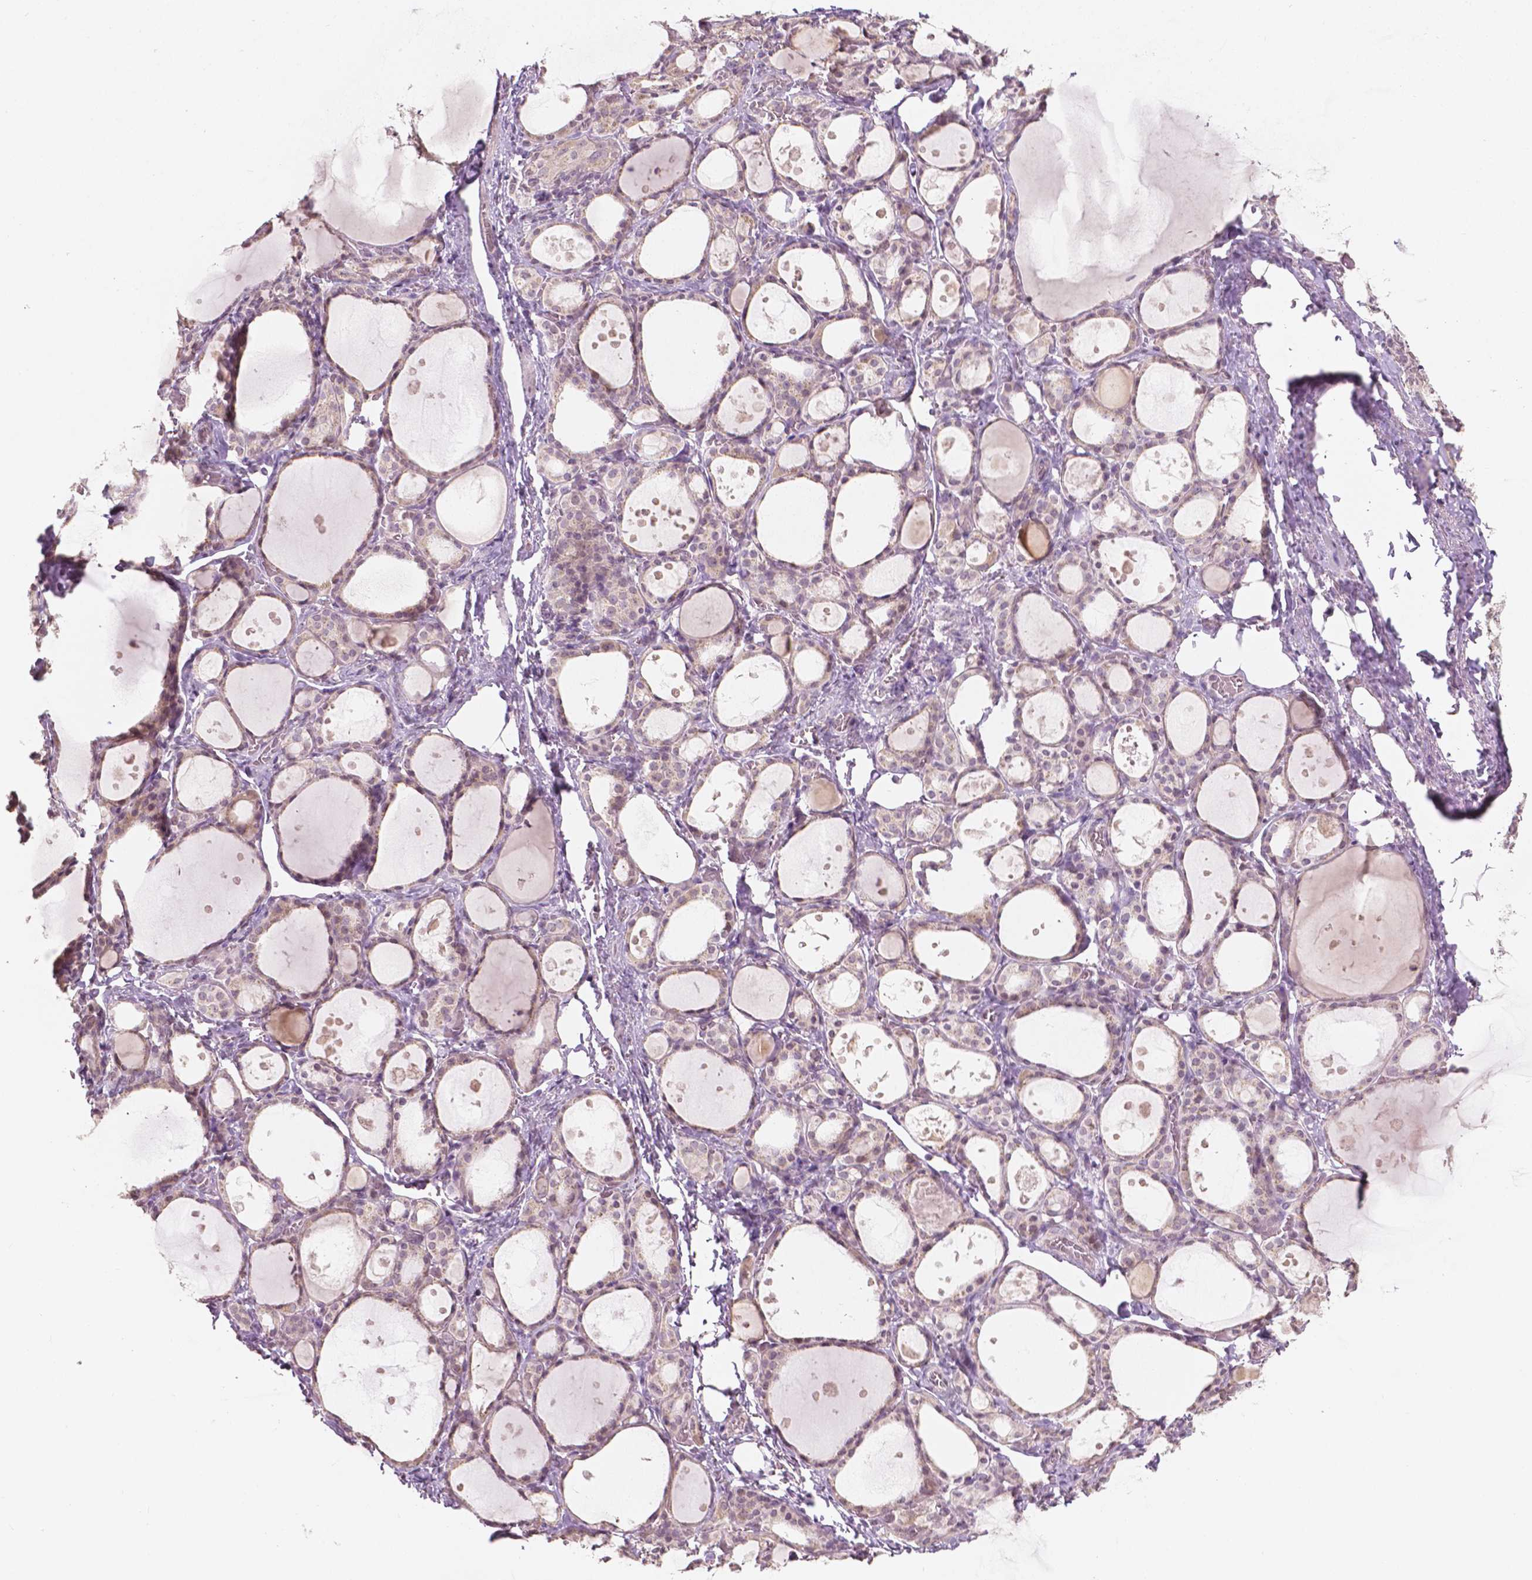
{"staining": {"intensity": "weak", "quantity": ">75%", "location": "cytoplasmic/membranous,nuclear"}, "tissue": "thyroid gland", "cell_type": "Glandular cells", "image_type": "normal", "snomed": [{"axis": "morphology", "description": "Normal tissue, NOS"}, {"axis": "topography", "description": "Thyroid gland"}], "caption": "Protein staining exhibits weak cytoplasmic/membranous,nuclear expression in approximately >75% of glandular cells in unremarkable thyroid gland.", "gene": "NOS1AP", "patient": {"sex": "male", "age": 68}}